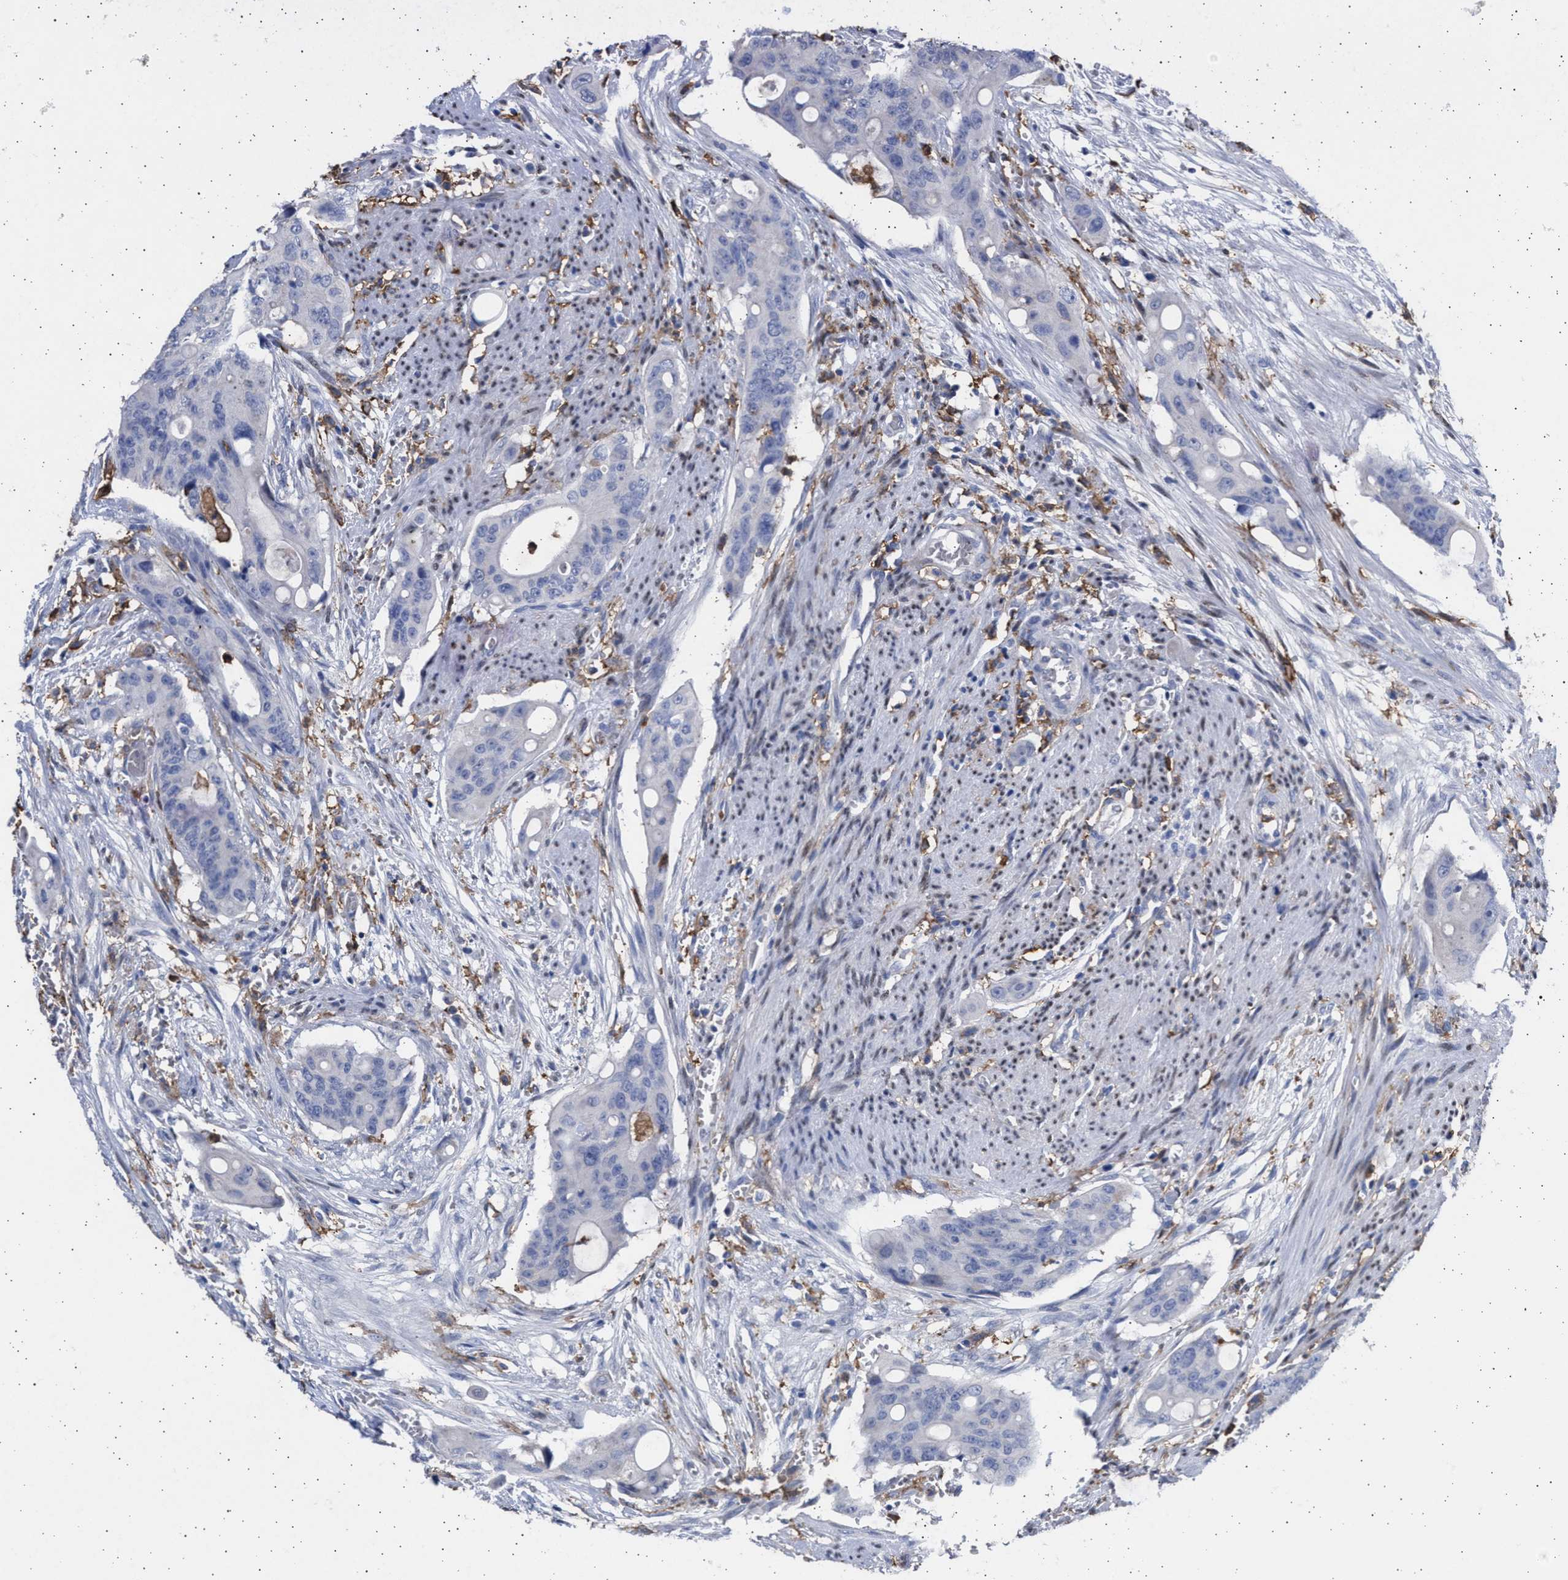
{"staining": {"intensity": "negative", "quantity": "none", "location": "none"}, "tissue": "colorectal cancer", "cell_type": "Tumor cells", "image_type": "cancer", "snomed": [{"axis": "morphology", "description": "Adenocarcinoma, NOS"}, {"axis": "topography", "description": "Colon"}], "caption": "Colorectal cancer stained for a protein using IHC exhibits no staining tumor cells.", "gene": "FCER1A", "patient": {"sex": "female", "age": 57}}